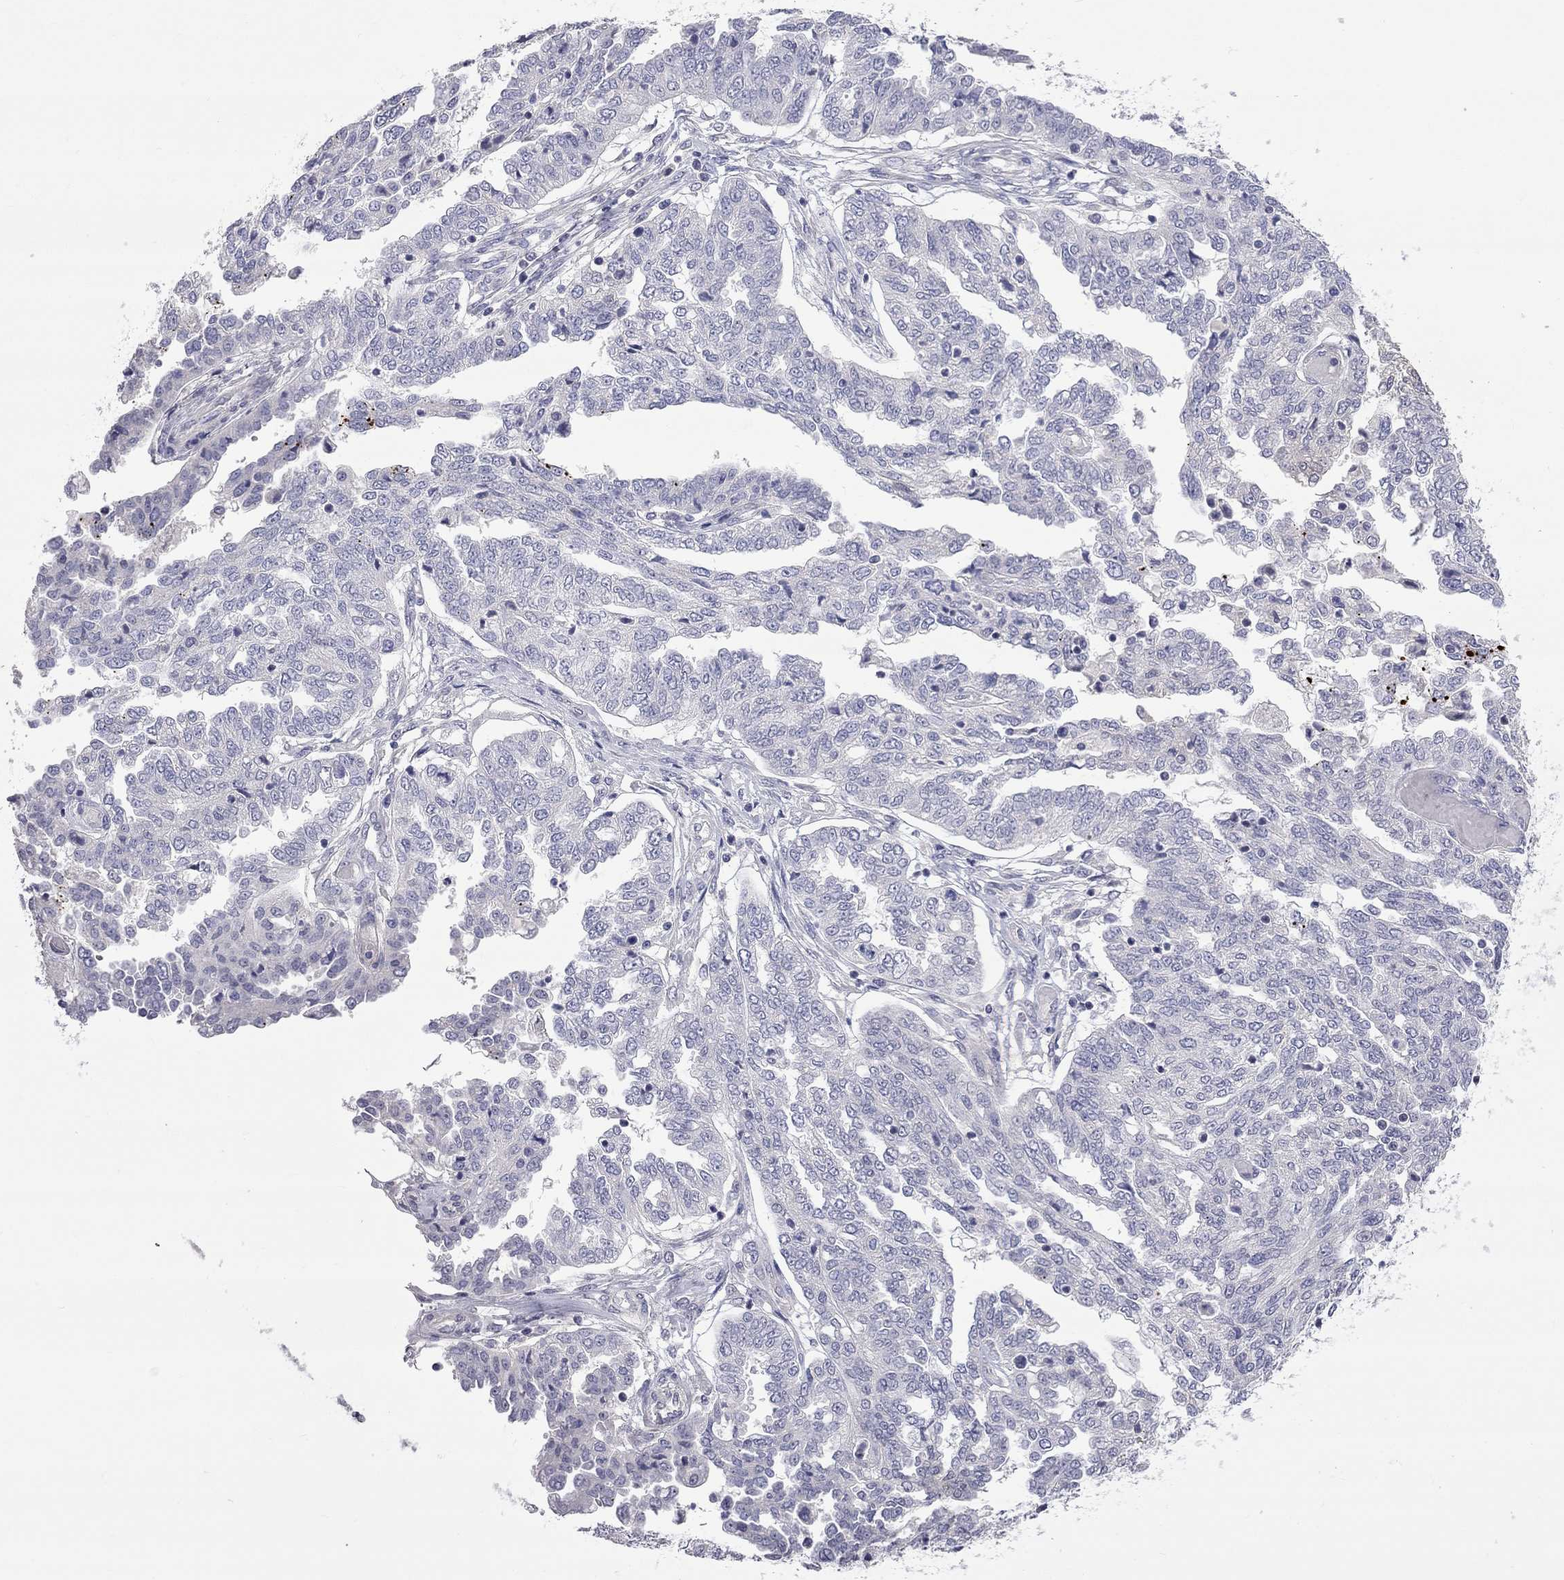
{"staining": {"intensity": "negative", "quantity": "none", "location": "none"}, "tissue": "ovarian cancer", "cell_type": "Tumor cells", "image_type": "cancer", "snomed": [{"axis": "morphology", "description": "Cystadenocarcinoma, serous, NOS"}, {"axis": "topography", "description": "Ovary"}], "caption": "This photomicrograph is of ovarian serous cystadenocarcinoma stained with immunohistochemistry (IHC) to label a protein in brown with the nuclei are counter-stained blue. There is no expression in tumor cells. Brightfield microscopy of IHC stained with DAB (brown) and hematoxylin (blue), captured at high magnification.", "gene": "OPRK1", "patient": {"sex": "female", "age": 67}}